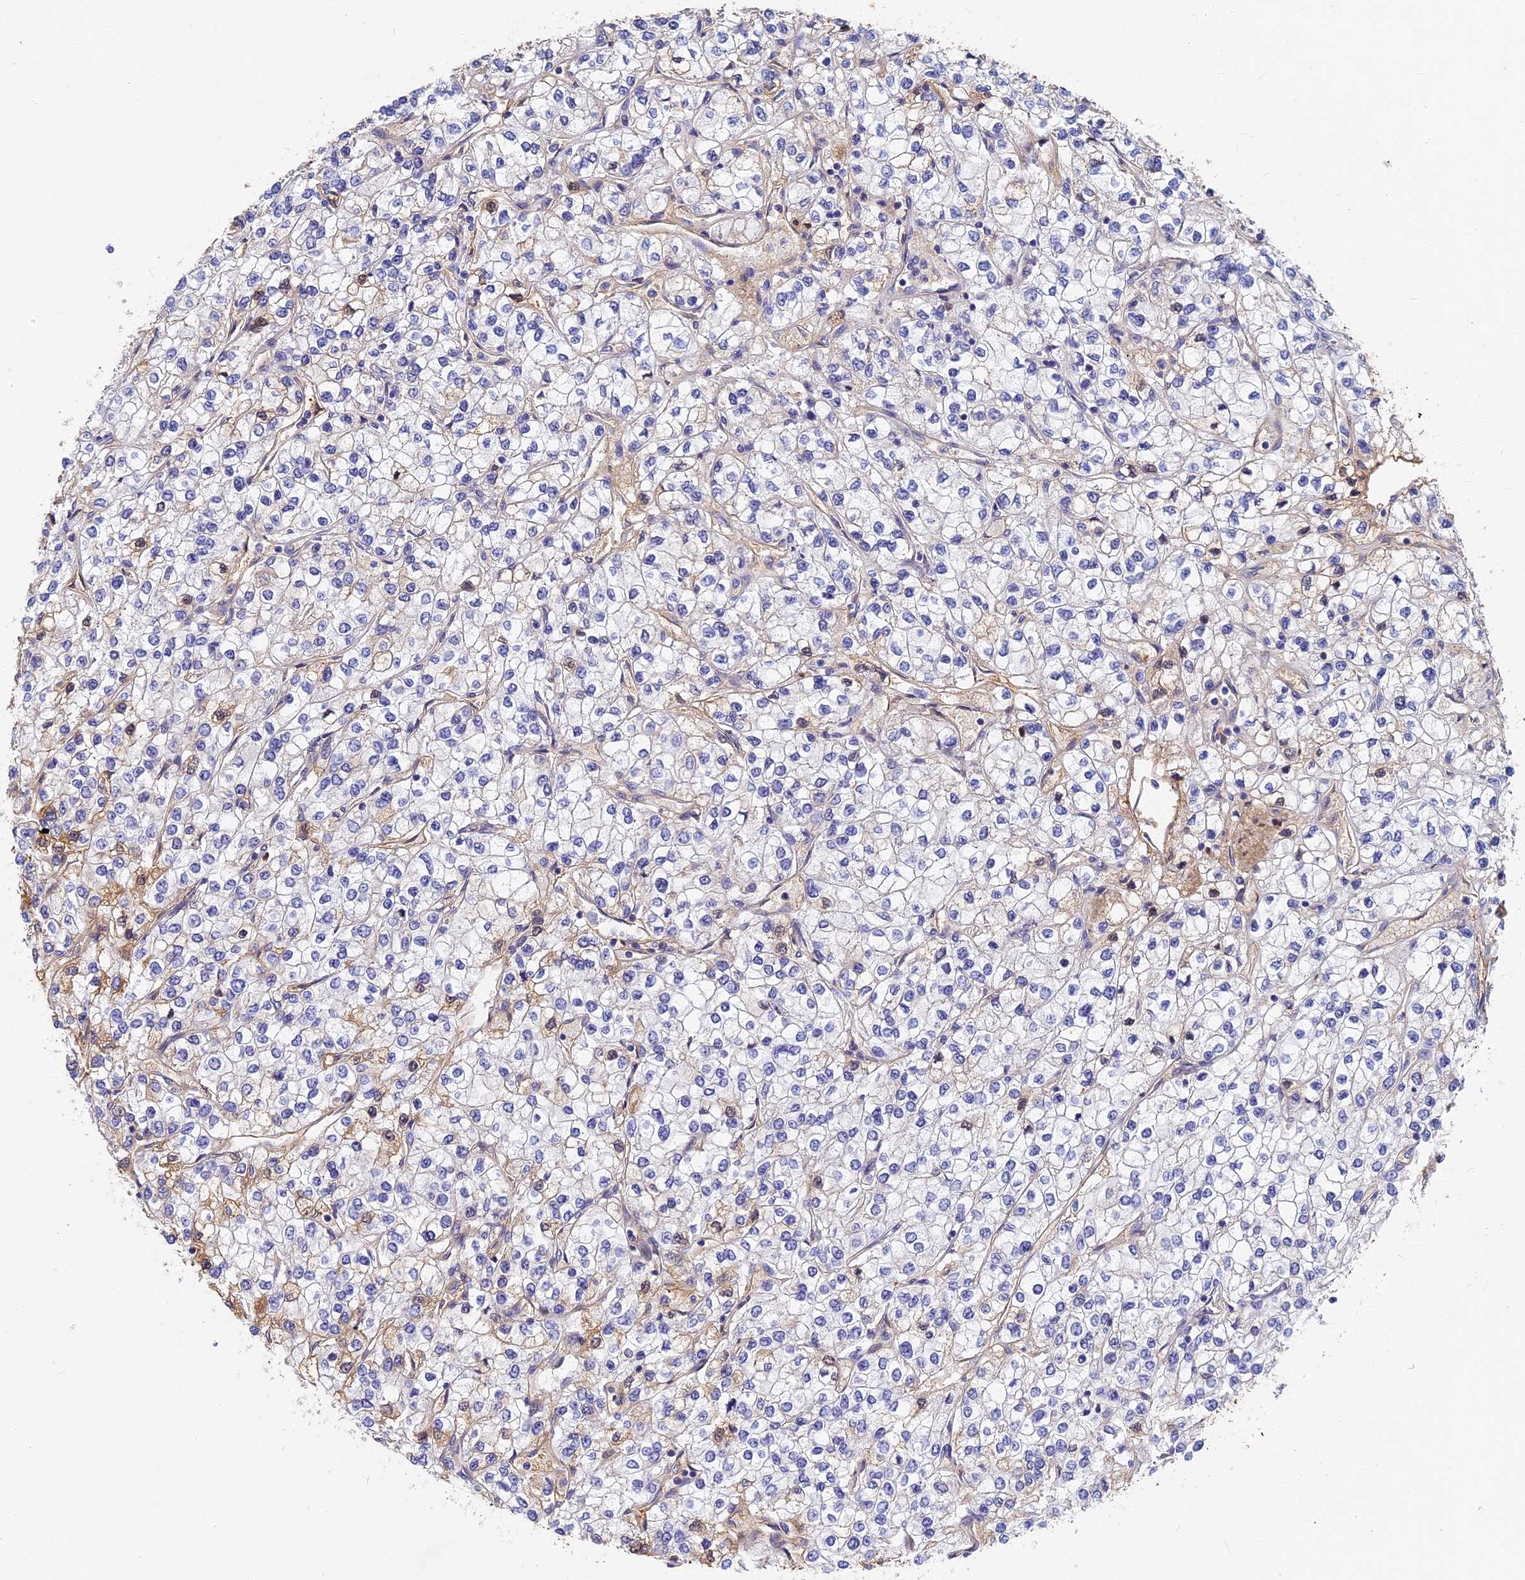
{"staining": {"intensity": "negative", "quantity": "none", "location": "none"}, "tissue": "renal cancer", "cell_type": "Tumor cells", "image_type": "cancer", "snomed": [{"axis": "morphology", "description": "Adenocarcinoma, NOS"}, {"axis": "topography", "description": "Kidney"}], "caption": "A micrograph of renal cancer (adenocarcinoma) stained for a protein exhibits no brown staining in tumor cells.", "gene": "ITIH1", "patient": {"sex": "male", "age": 80}}